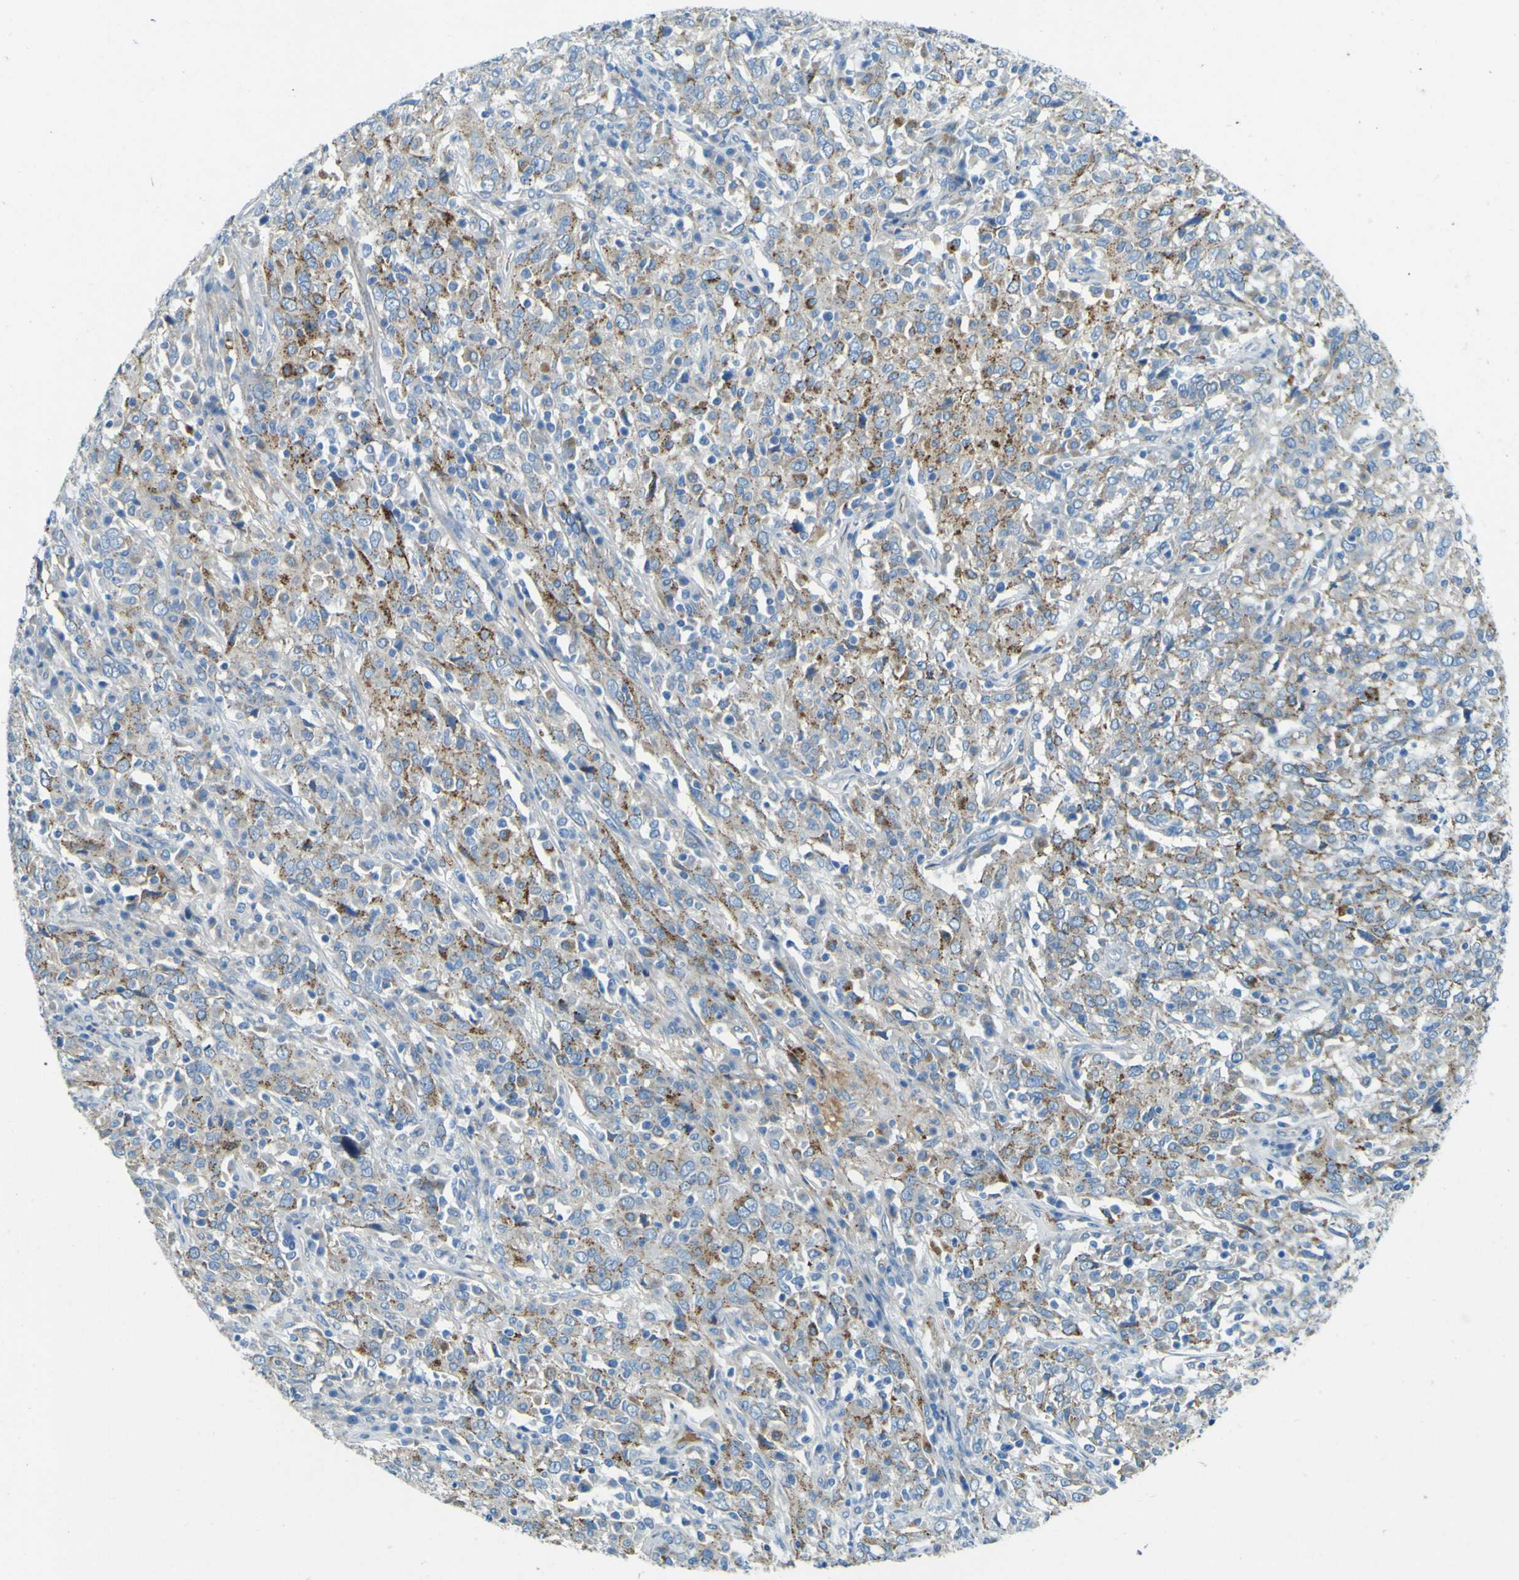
{"staining": {"intensity": "moderate", "quantity": "25%-75%", "location": "cytoplasmic/membranous"}, "tissue": "cervical cancer", "cell_type": "Tumor cells", "image_type": "cancer", "snomed": [{"axis": "morphology", "description": "Squamous cell carcinoma, NOS"}, {"axis": "topography", "description": "Cervix"}], "caption": "Cervical squamous cell carcinoma stained for a protein exhibits moderate cytoplasmic/membranous positivity in tumor cells. Using DAB (3,3'-diaminobenzidine) (brown) and hematoxylin (blue) stains, captured at high magnification using brightfield microscopy.", "gene": "PDE9A", "patient": {"sex": "female", "age": 46}}